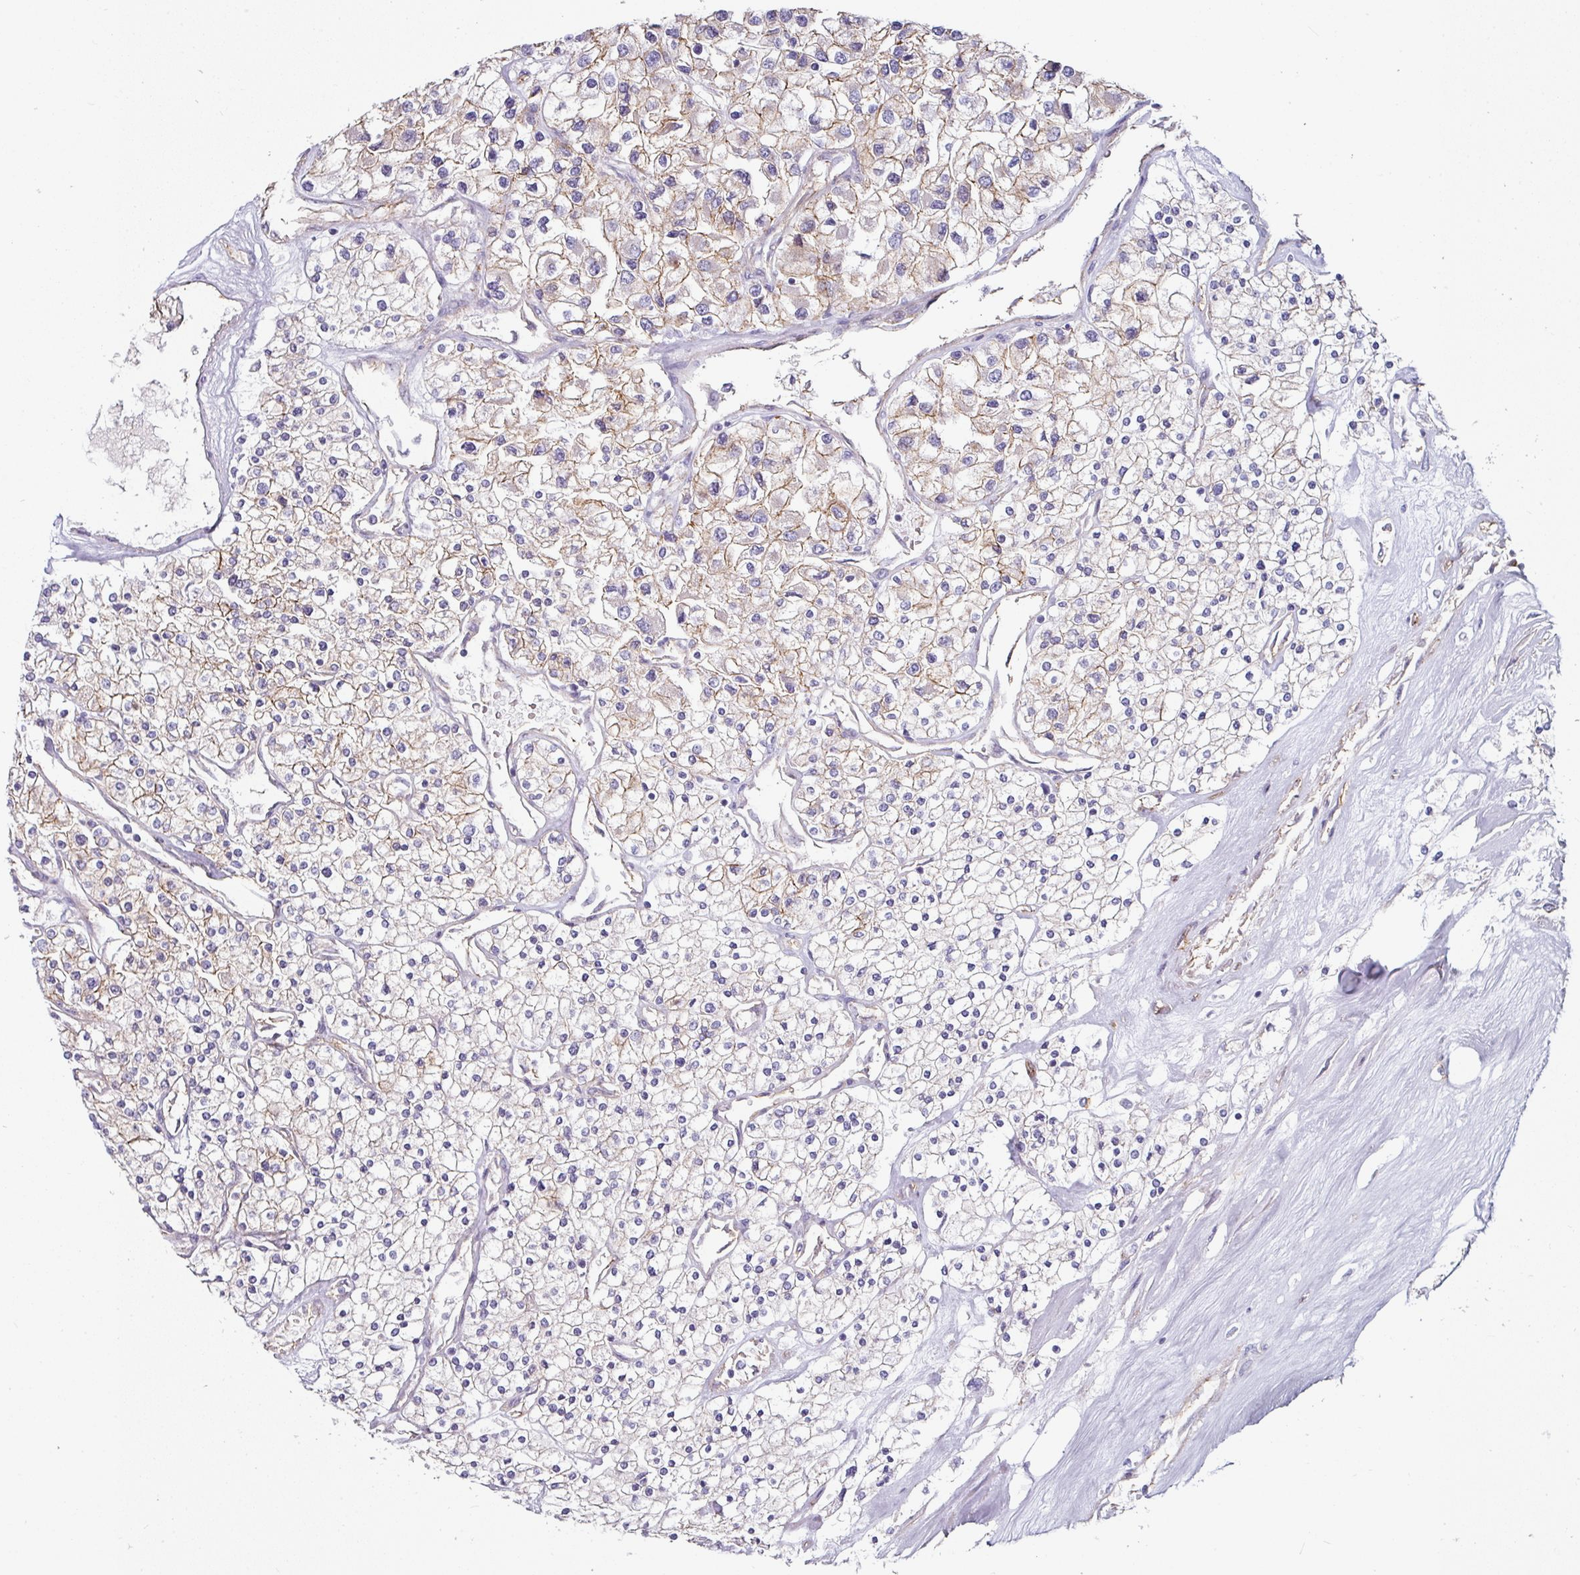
{"staining": {"intensity": "weak", "quantity": "25%-75%", "location": "cytoplasmic/membranous"}, "tissue": "renal cancer", "cell_type": "Tumor cells", "image_type": "cancer", "snomed": [{"axis": "morphology", "description": "Adenocarcinoma, NOS"}, {"axis": "topography", "description": "Kidney"}], "caption": "High-magnification brightfield microscopy of renal cancer stained with DAB (brown) and counterstained with hematoxylin (blue). tumor cells exhibit weak cytoplasmic/membranous expression is present in approximately25%-75% of cells.", "gene": "JUP", "patient": {"sex": "male", "age": 80}}